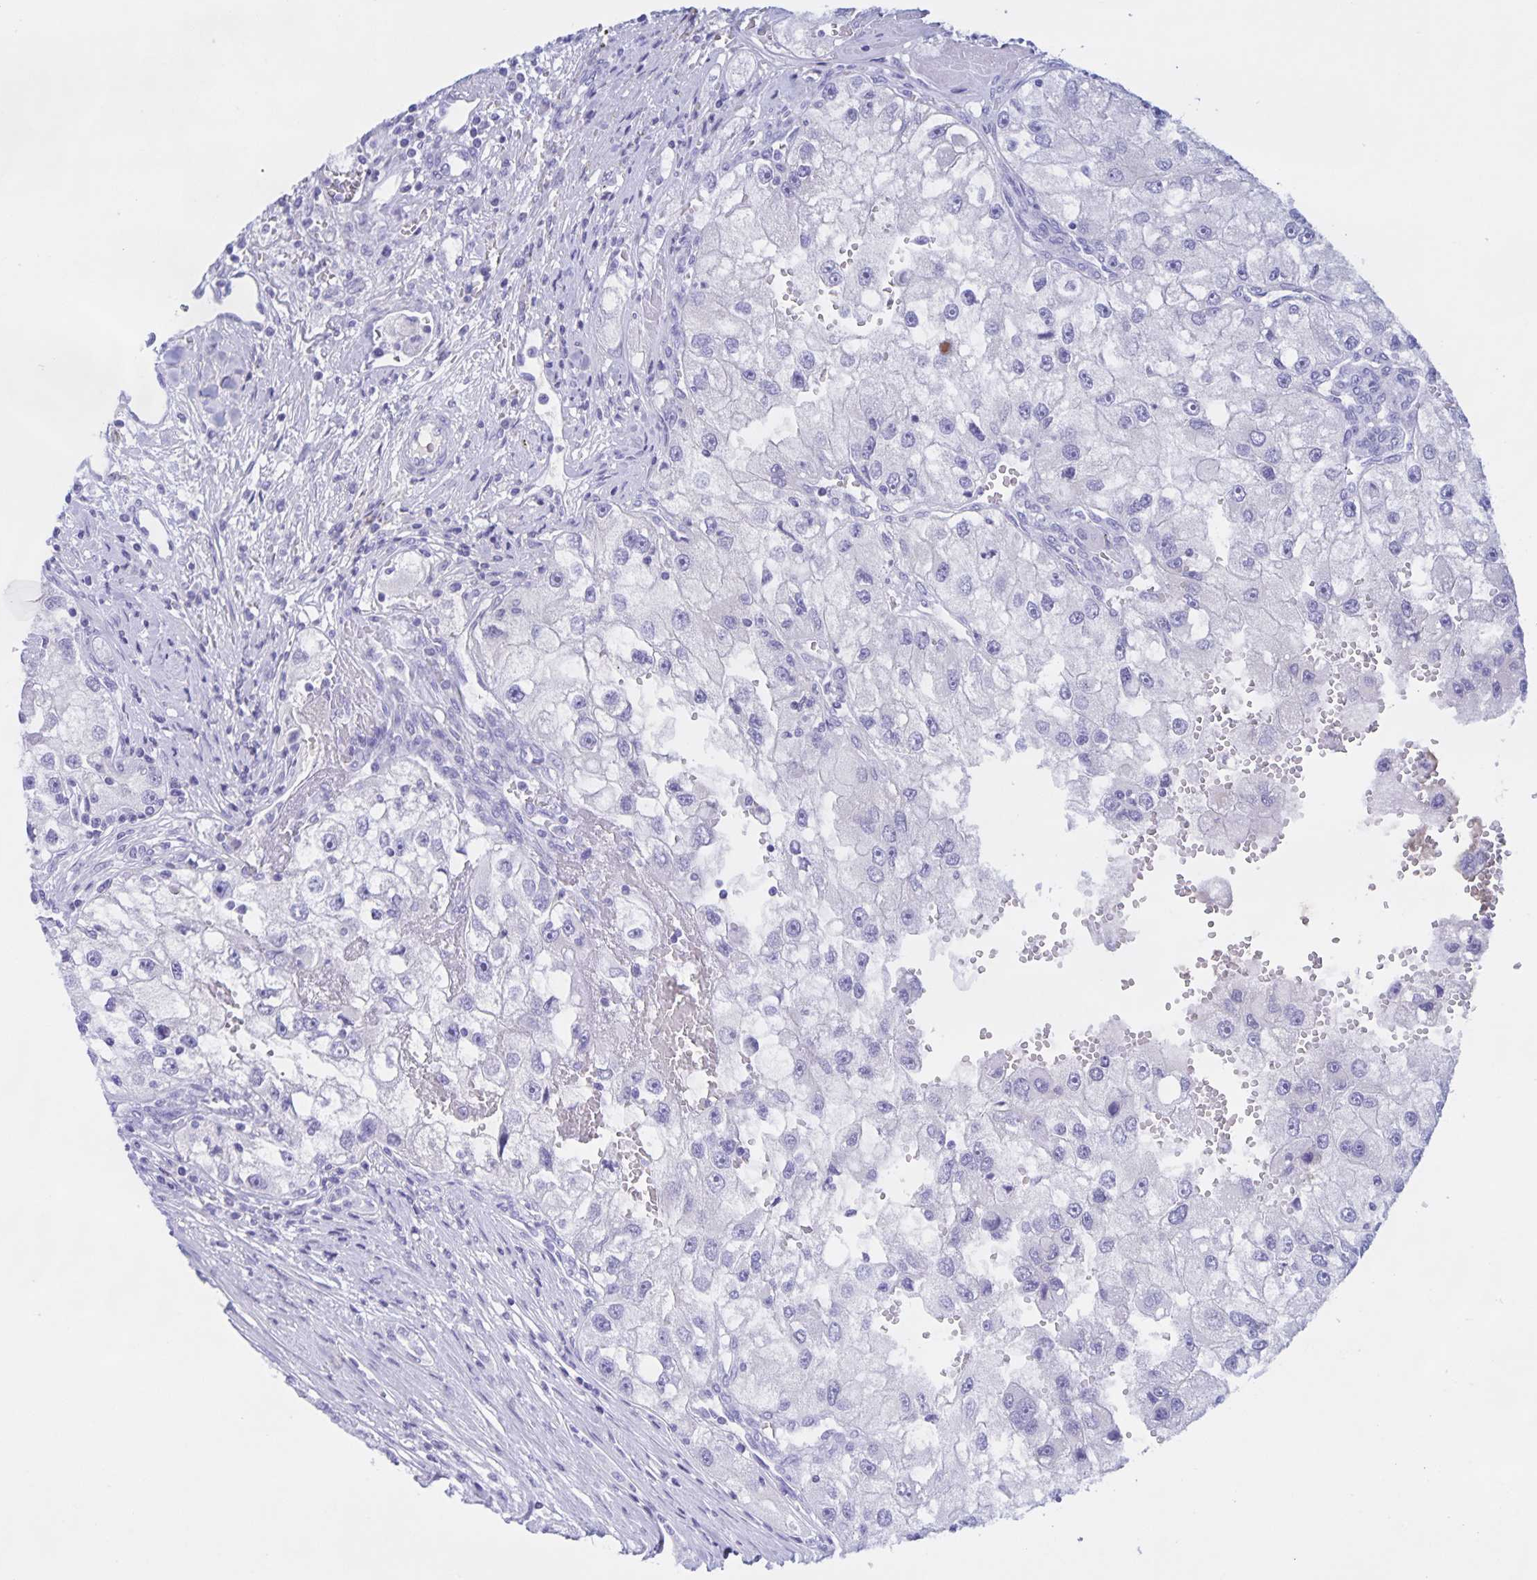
{"staining": {"intensity": "negative", "quantity": "none", "location": "none"}, "tissue": "renal cancer", "cell_type": "Tumor cells", "image_type": "cancer", "snomed": [{"axis": "morphology", "description": "Adenocarcinoma, NOS"}, {"axis": "topography", "description": "Kidney"}], "caption": "High power microscopy micrograph of an immunohistochemistry histopathology image of renal cancer, revealing no significant positivity in tumor cells.", "gene": "CATSPER4", "patient": {"sex": "male", "age": 63}}